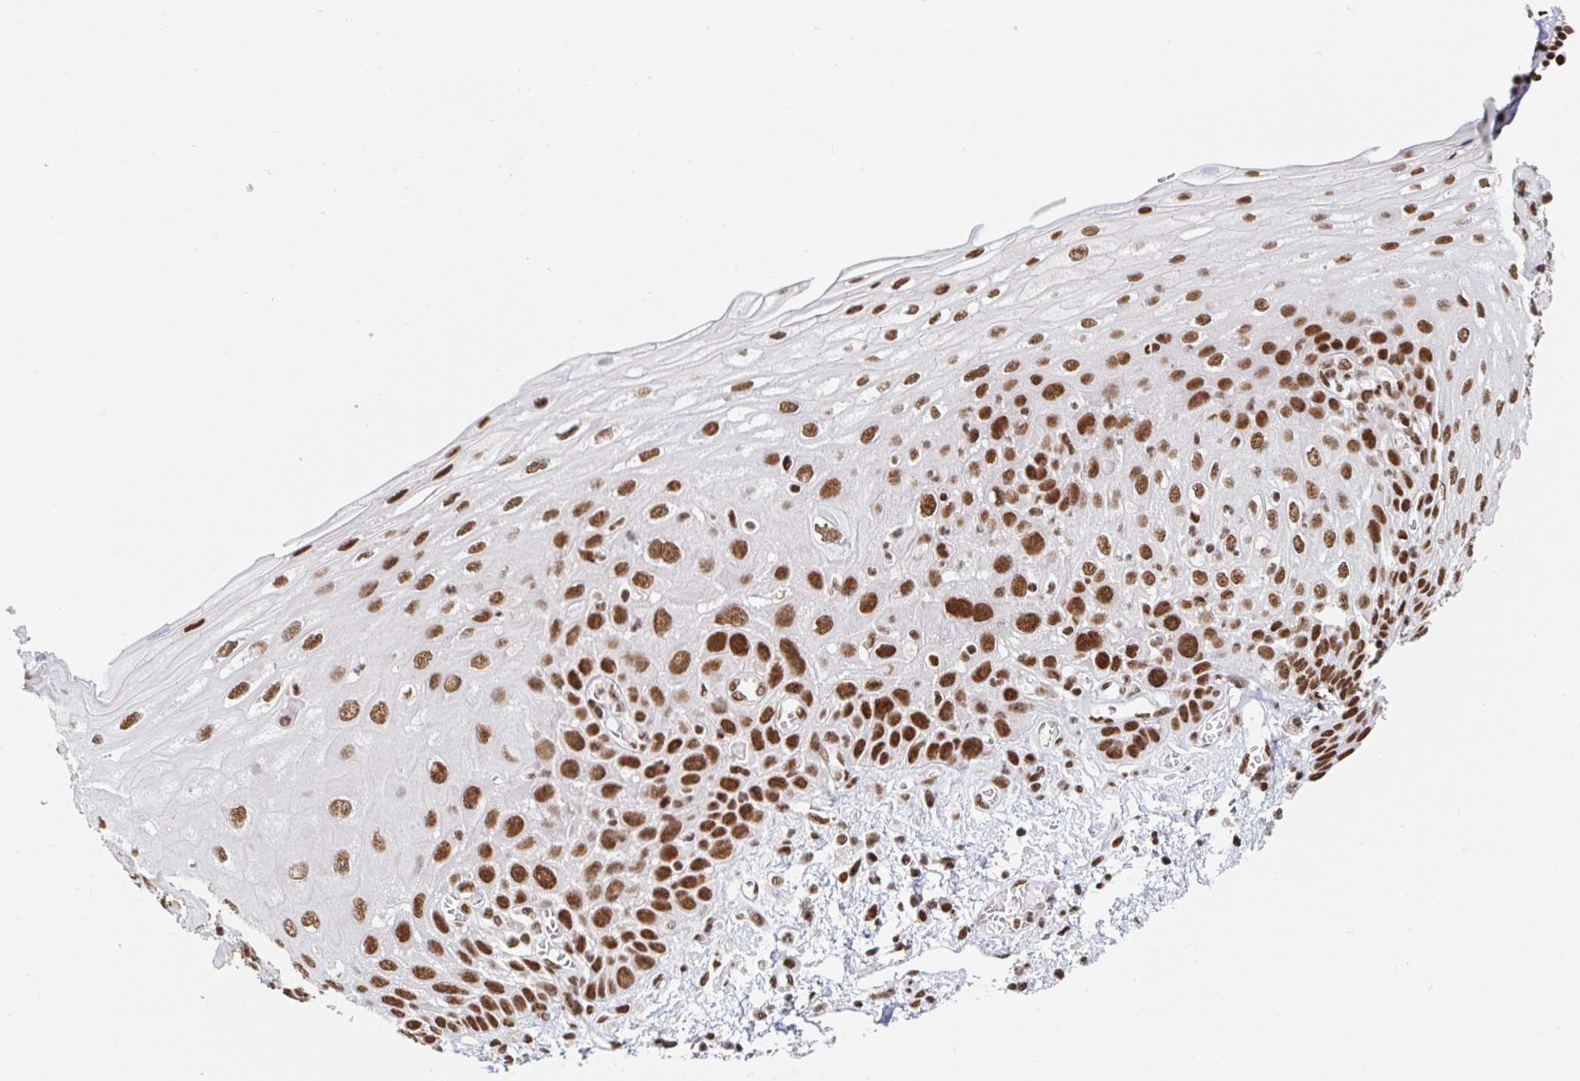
{"staining": {"intensity": "strong", "quantity": ">75%", "location": "nuclear"}, "tissue": "esophagus", "cell_type": "Squamous epithelial cells", "image_type": "normal", "snomed": [{"axis": "morphology", "description": "Normal tissue, NOS"}, {"axis": "morphology", "description": "Adenocarcinoma, NOS"}, {"axis": "topography", "description": "Esophagus"}], "caption": "Immunohistochemical staining of unremarkable human esophagus exhibits high levels of strong nuclear positivity in about >75% of squamous epithelial cells. The protein is shown in brown color, while the nuclei are stained blue.", "gene": "RBMXL1", "patient": {"sex": "male", "age": 81}}